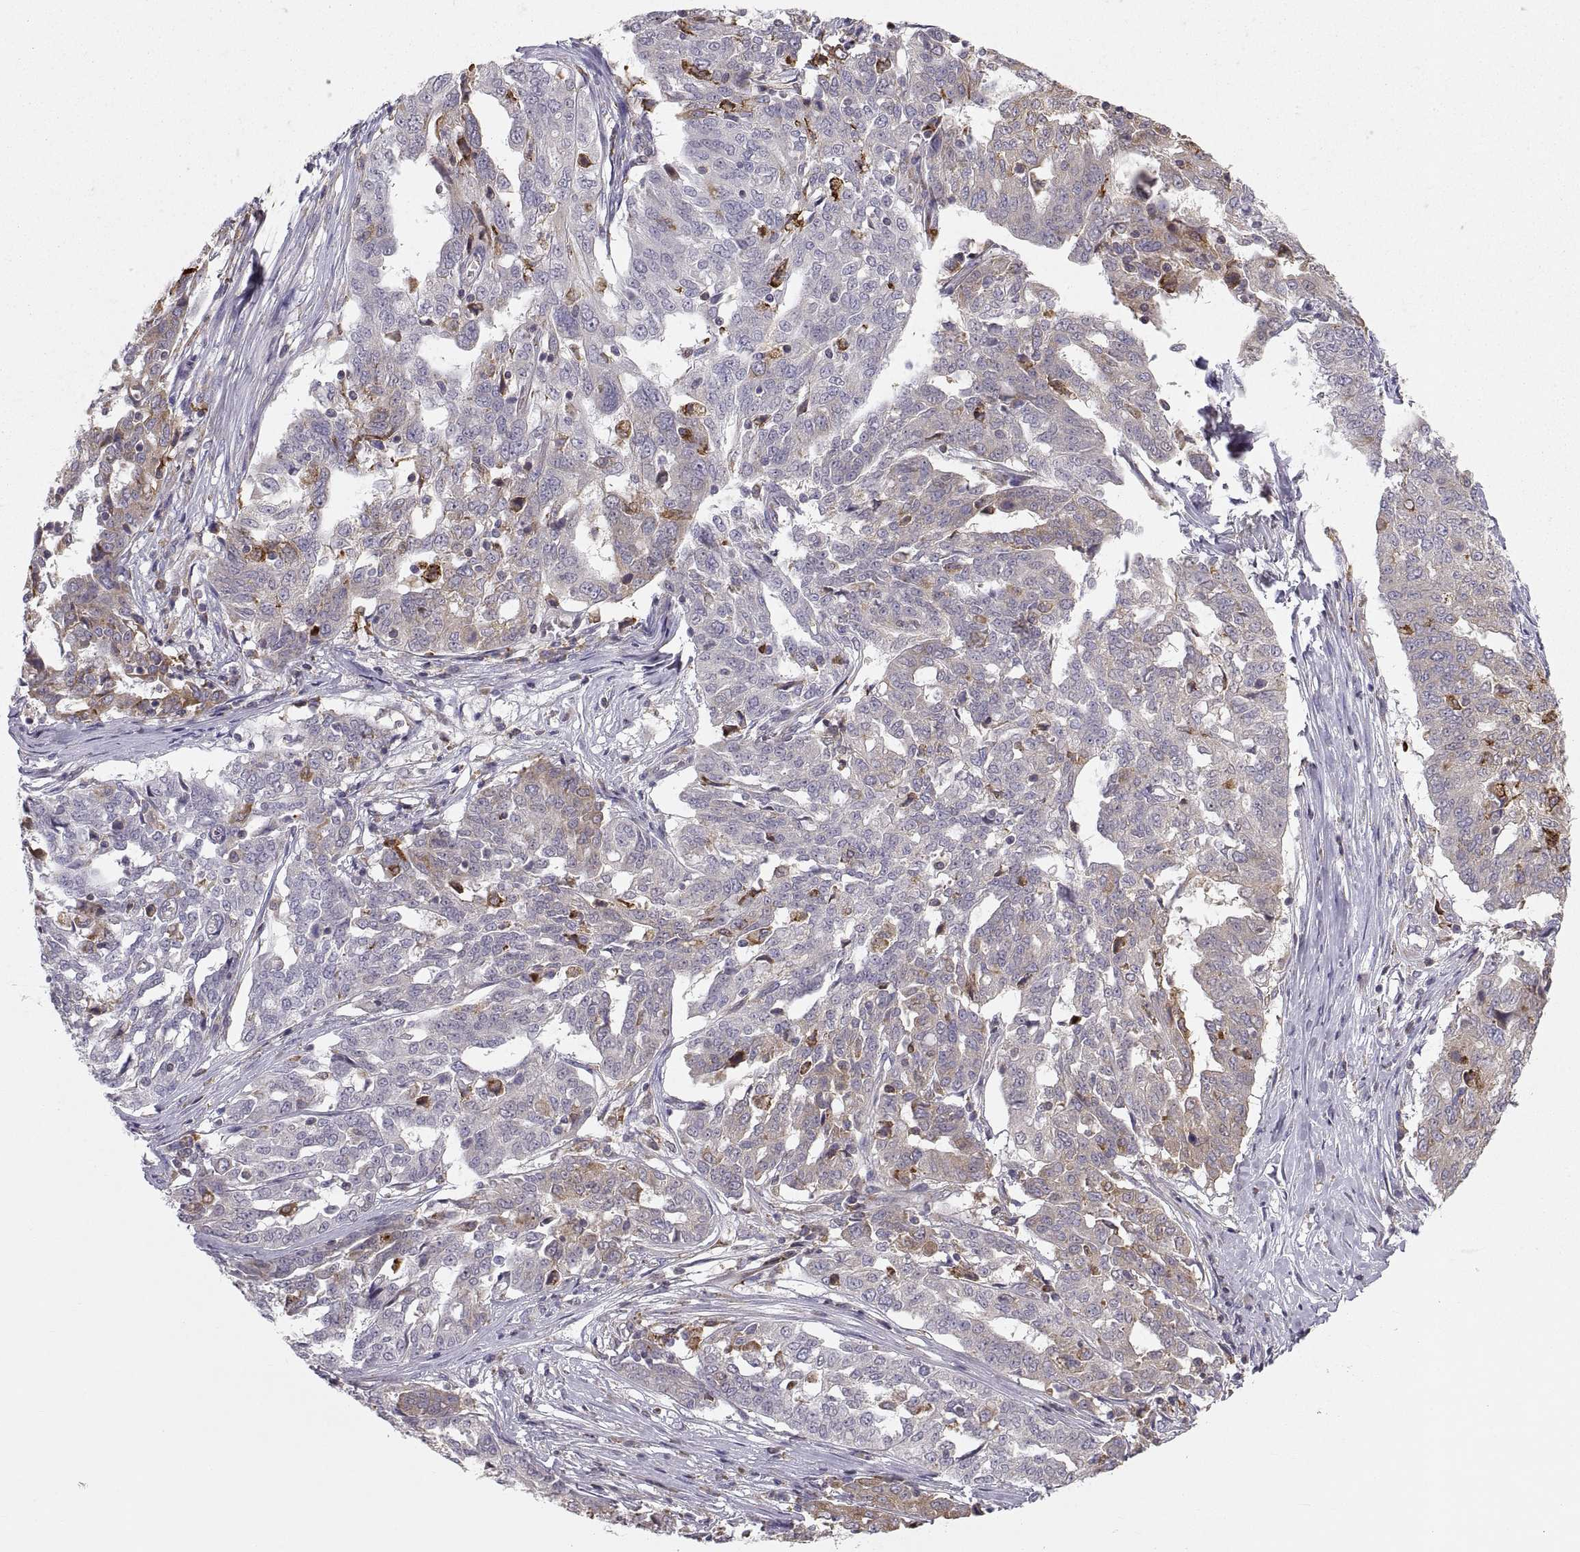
{"staining": {"intensity": "weak", "quantity": ">75%", "location": "cytoplasmic/membranous"}, "tissue": "ovarian cancer", "cell_type": "Tumor cells", "image_type": "cancer", "snomed": [{"axis": "morphology", "description": "Cystadenocarcinoma, serous, NOS"}, {"axis": "topography", "description": "Ovary"}], "caption": "Protein staining of serous cystadenocarcinoma (ovarian) tissue demonstrates weak cytoplasmic/membranous expression in approximately >75% of tumor cells.", "gene": "ERO1A", "patient": {"sex": "female", "age": 67}}